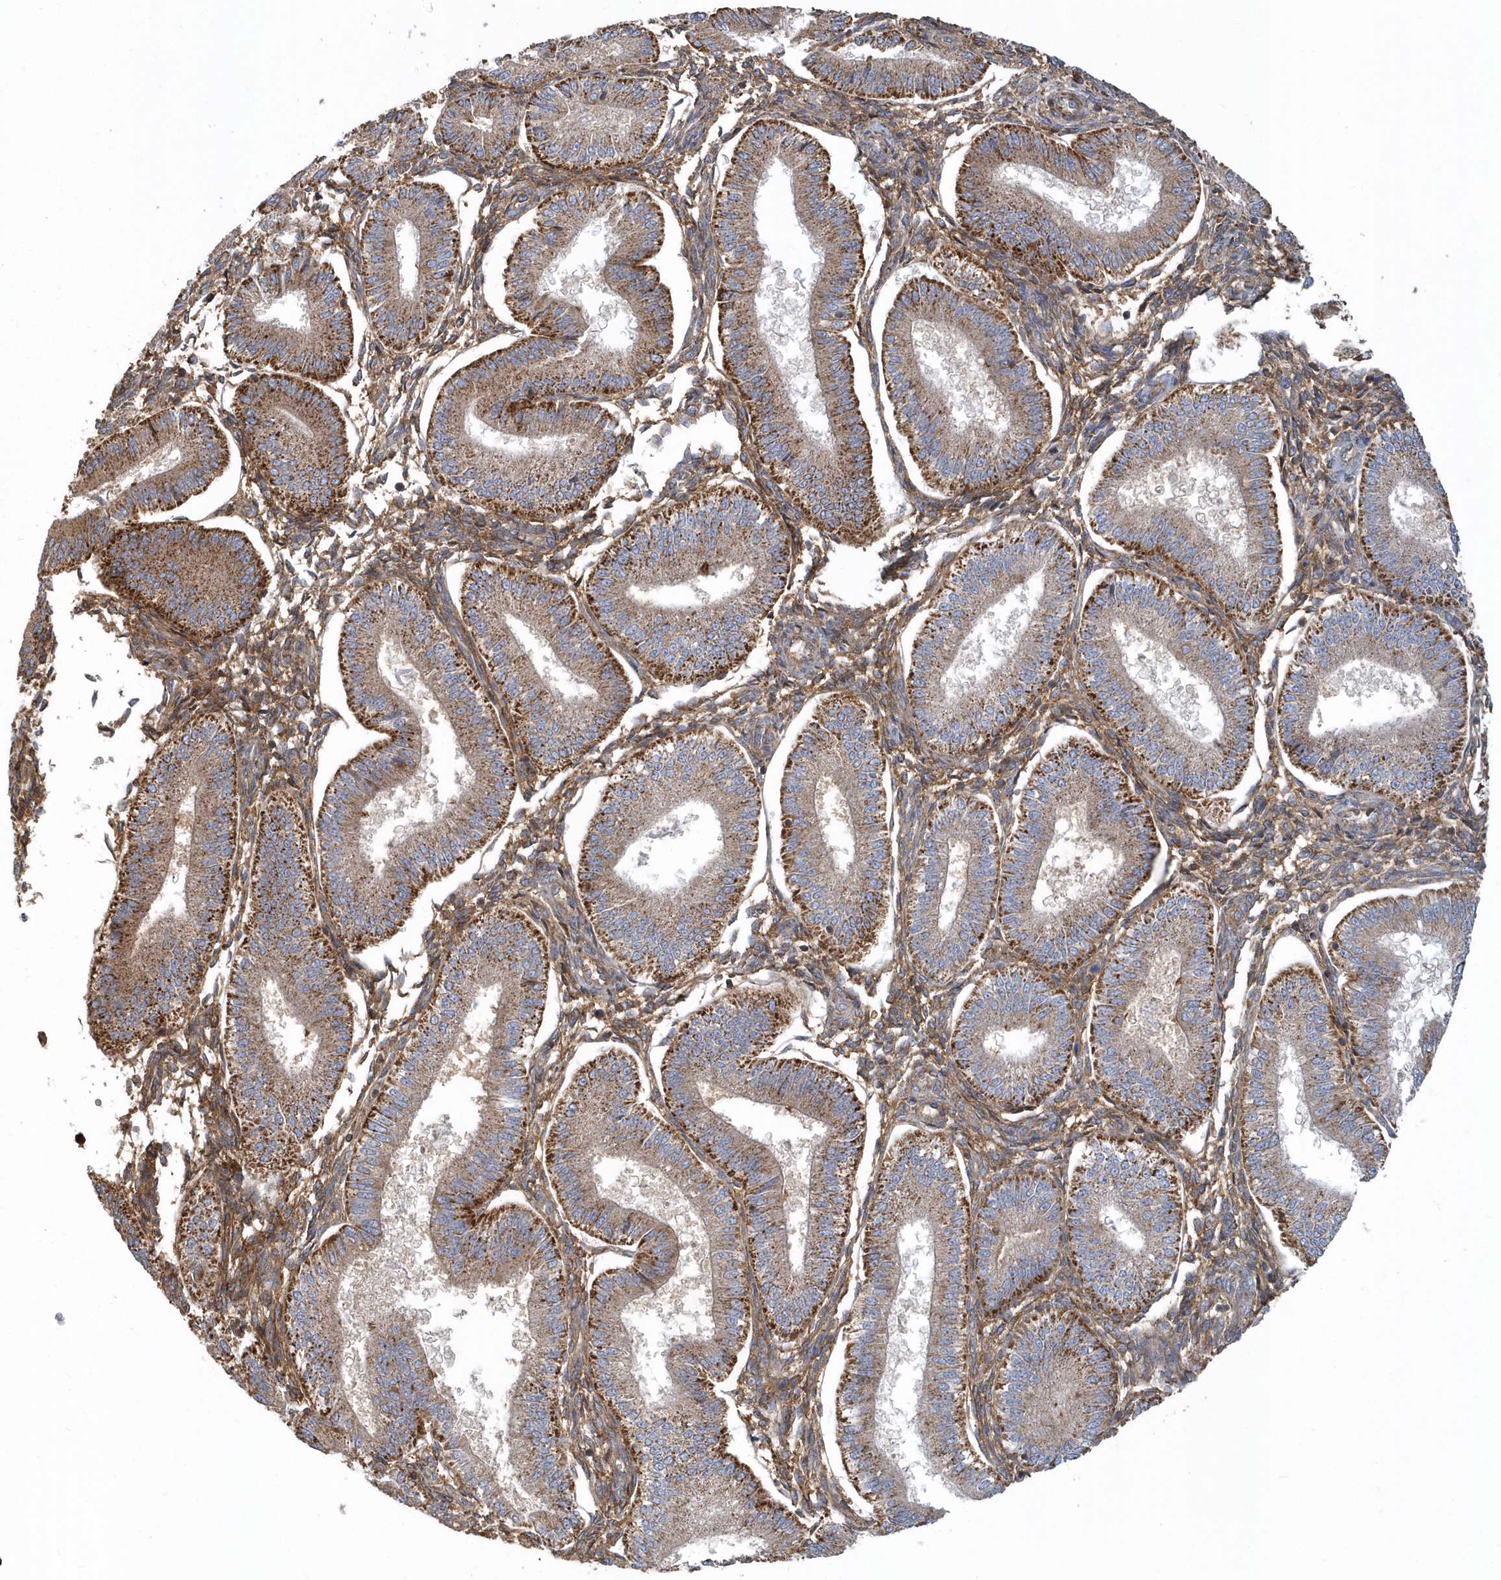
{"staining": {"intensity": "moderate", "quantity": ">75%", "location": "cytoplasmic/membranous"}, "tissue": "endometrium", "cell_type": "Cells in endometrial stroma", "image_type": "normal", "snomed": [{"axis": "morphology", "description": "Normal tissue, NOS"}, {"axis": "topography", "description": "Endometrium"}], "caption": "Approximately >75% of cells in endometrial stroma in normal endometrium reveal moderate cytoplasmic/membranous protein staining as visualized by brown immunohistochemical staining.", "gene": "TRAIP", "patient": {"sex": "female", "age": 39}}